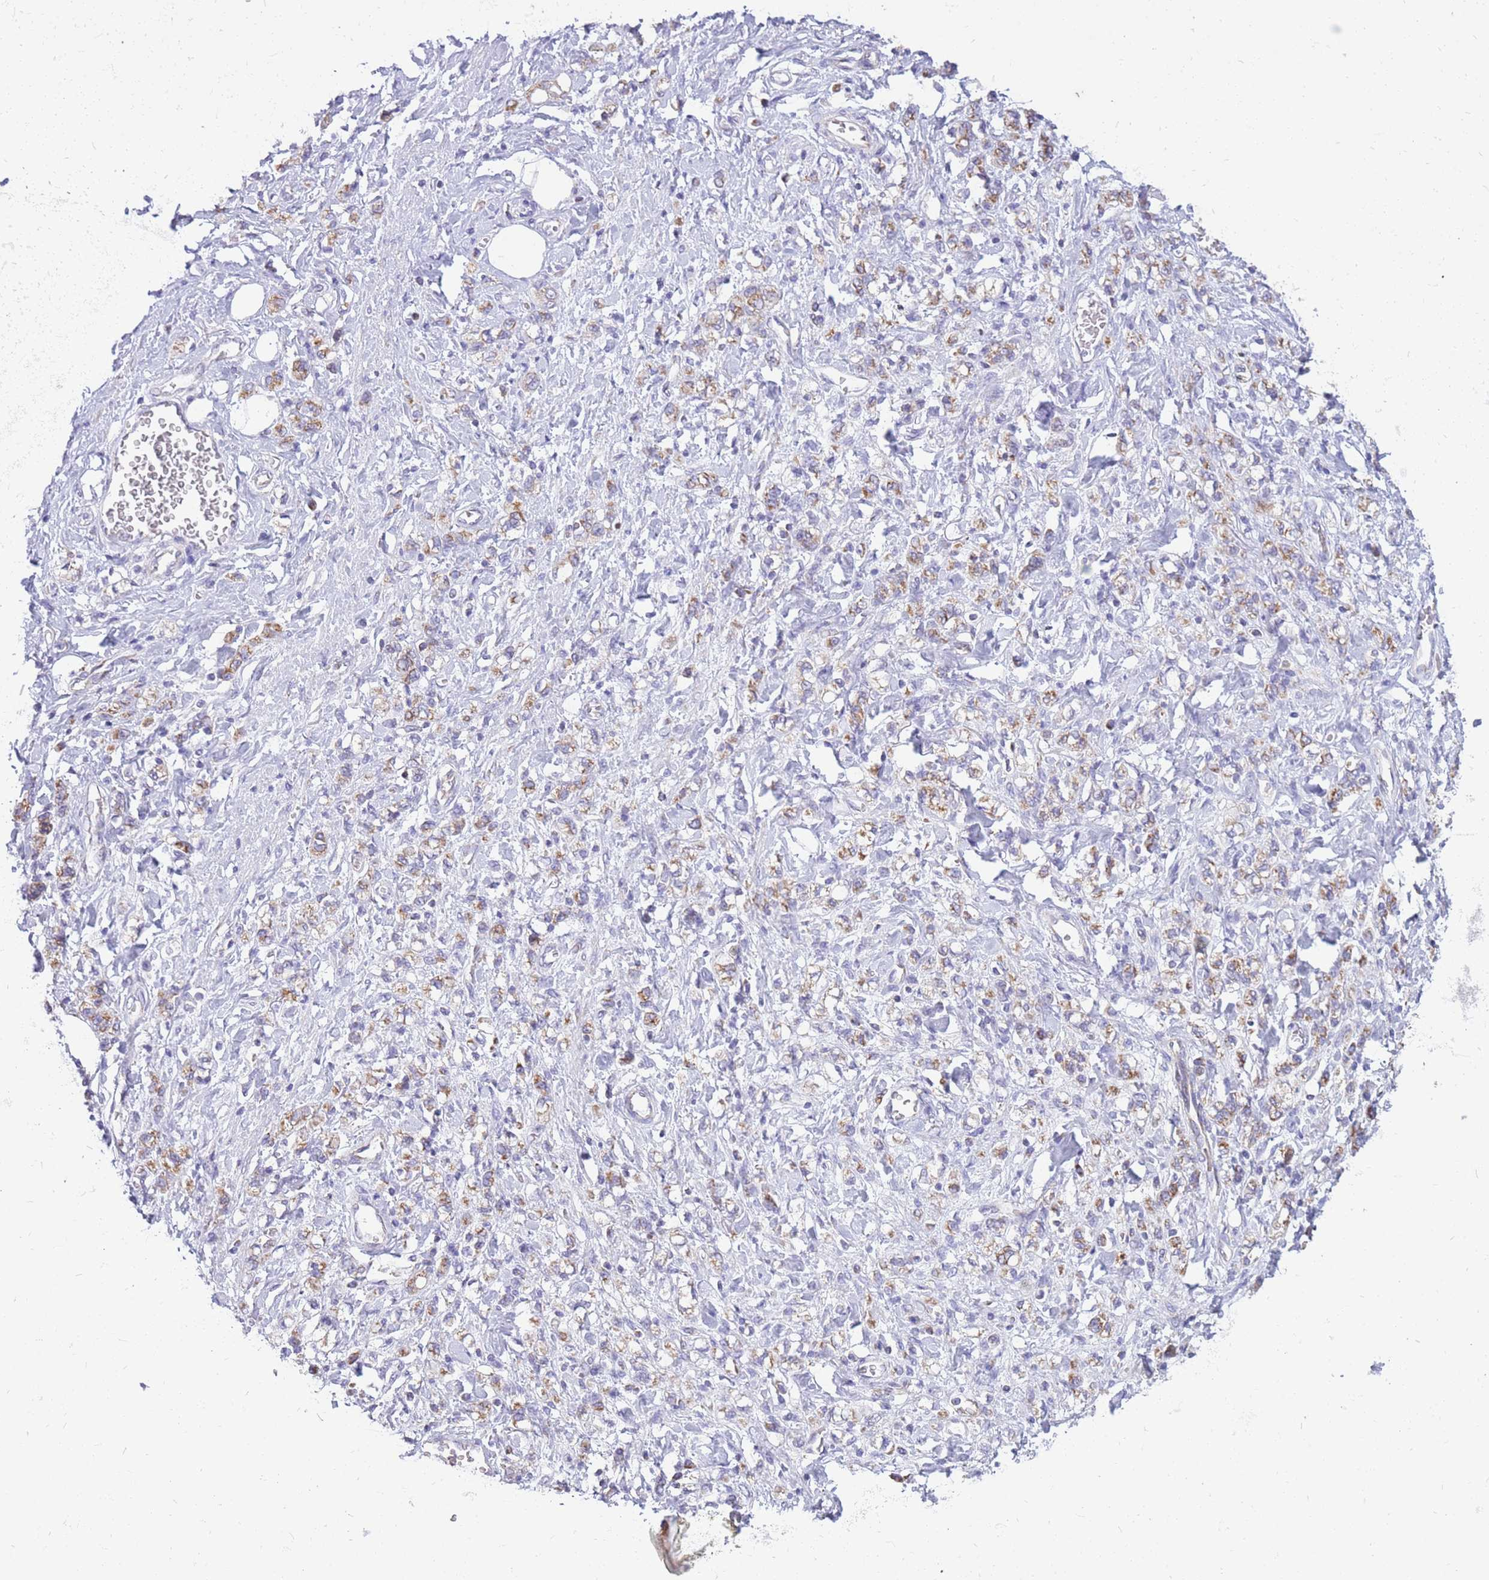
{"staining": {"intensity": "moderate", "quantity": "25%-75%", "location": "cytoplasmic/membranous"}, "tissue": "stomach cancer", "cell_type": "Tumor cells", "image_type": "cancer", "snomed": [{"axis": "morphology", "description": "Adenocarcinoma, NOS"}, {"axis": "topography", "description": "Stomach"}], "caption": "This is a micrograph of immunohistochemistry staining of adenocarcinoma (stomach), which shows moderate staining in the cytoplasmic/membranous of tumor cells.", "gene": "PCSK1", "patient": {"sex": "male", "age": 77}}